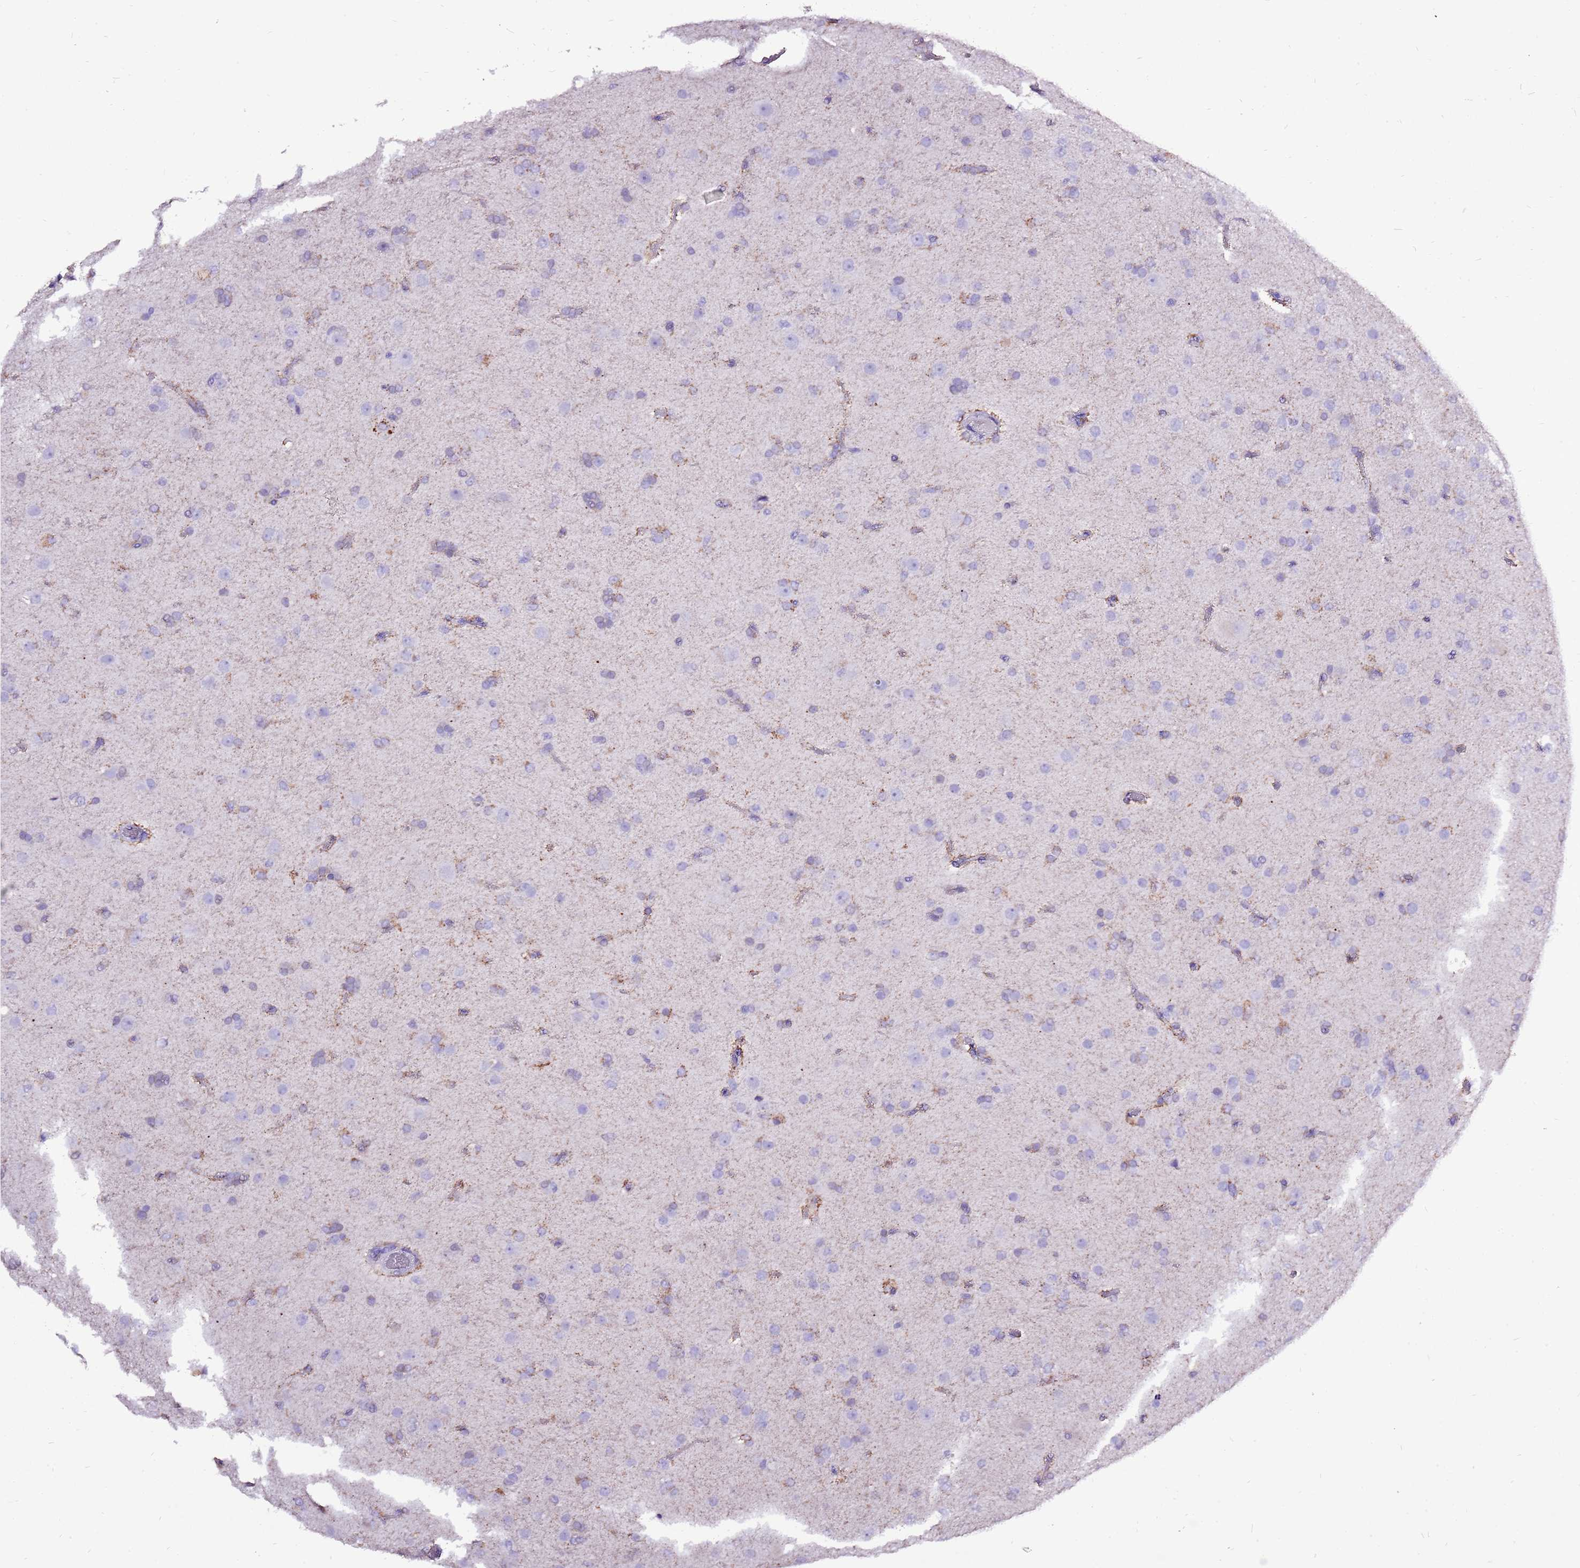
{"staining": {"intensity": "negative", "quantity": "none", "location": "none"}, "tissue": "glioma", "cell_type": "Tumor cells", "image_type": "cancer", "snomed": [{"axis": "morphology", "description": "Glioma, malignant, Low grade"}, {"axis": "topography", "description": "Brain"}], "caption": "Glioma was stained to show a protein in brown. There is no significant staining in tumor cells.", "gene": "ACSS3", "patient": {"sex": "male", "age": 65}}